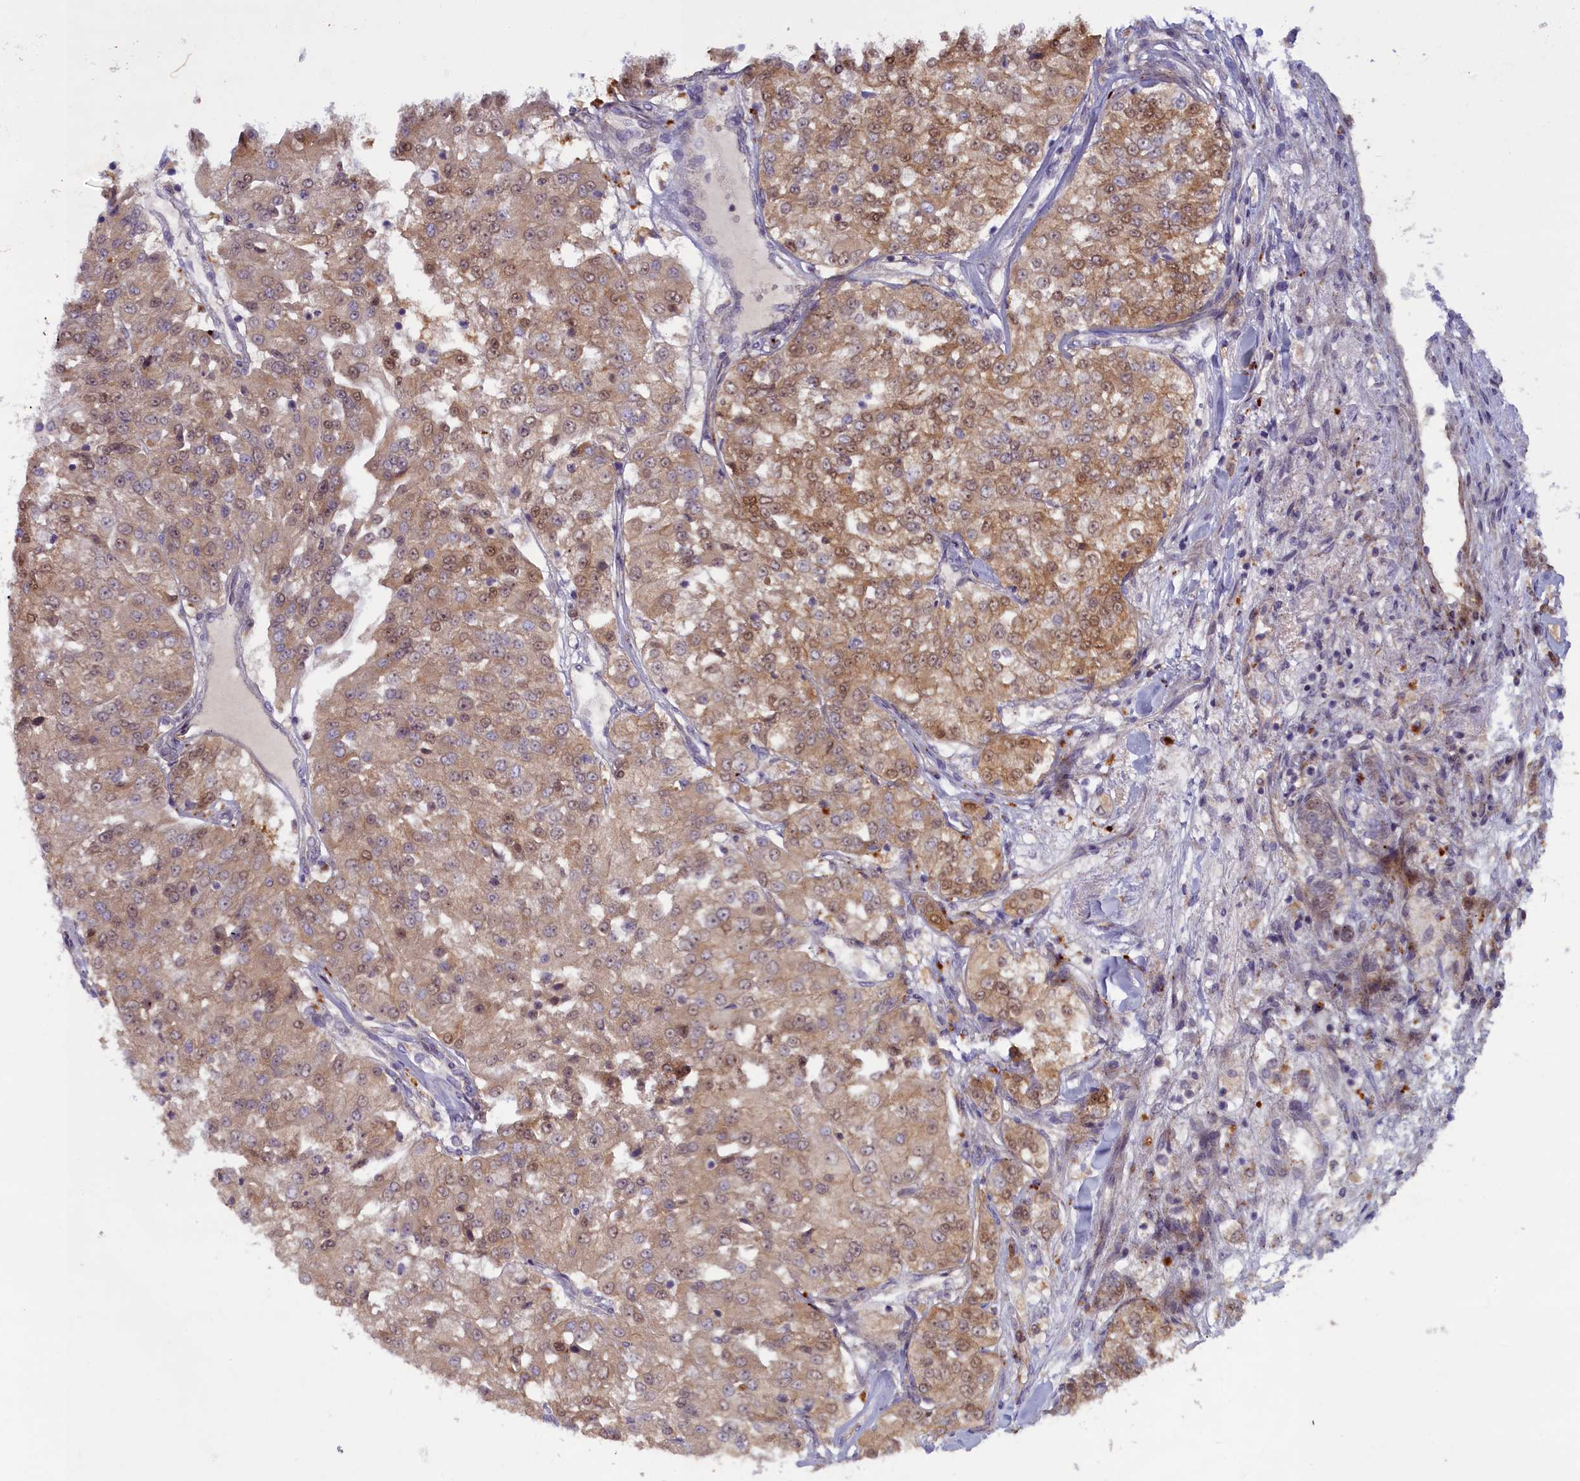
{"staining": {"intensity": "moderate", "quantity": ">75%", "location": "cytoplasmic/membranous,nuclear"}, "tissue": "renal cancer", "cell_type": "Tumor cells", "image_type": "cancer", "snomed": [{"axis": "morphology", "description": "Adenocarcinoma, NOS"}, {"axis": "topography", "description": "Kidney"}], "caption": "IHC staining of renal cancer (adenocarcinoma), which shows medium levels of moderate cytoplasmic/membranous and nuclear staining in about >75% of tumor cells indicating moderate cytoplasmic/membranous and nuclear protein expression. The staining was performed using DAB (brown) for protein detection and nuclei were counterstained in hematoxylin (blue).", "gene": "FCSK", "patient": {"sex": "female", "age": 63}}